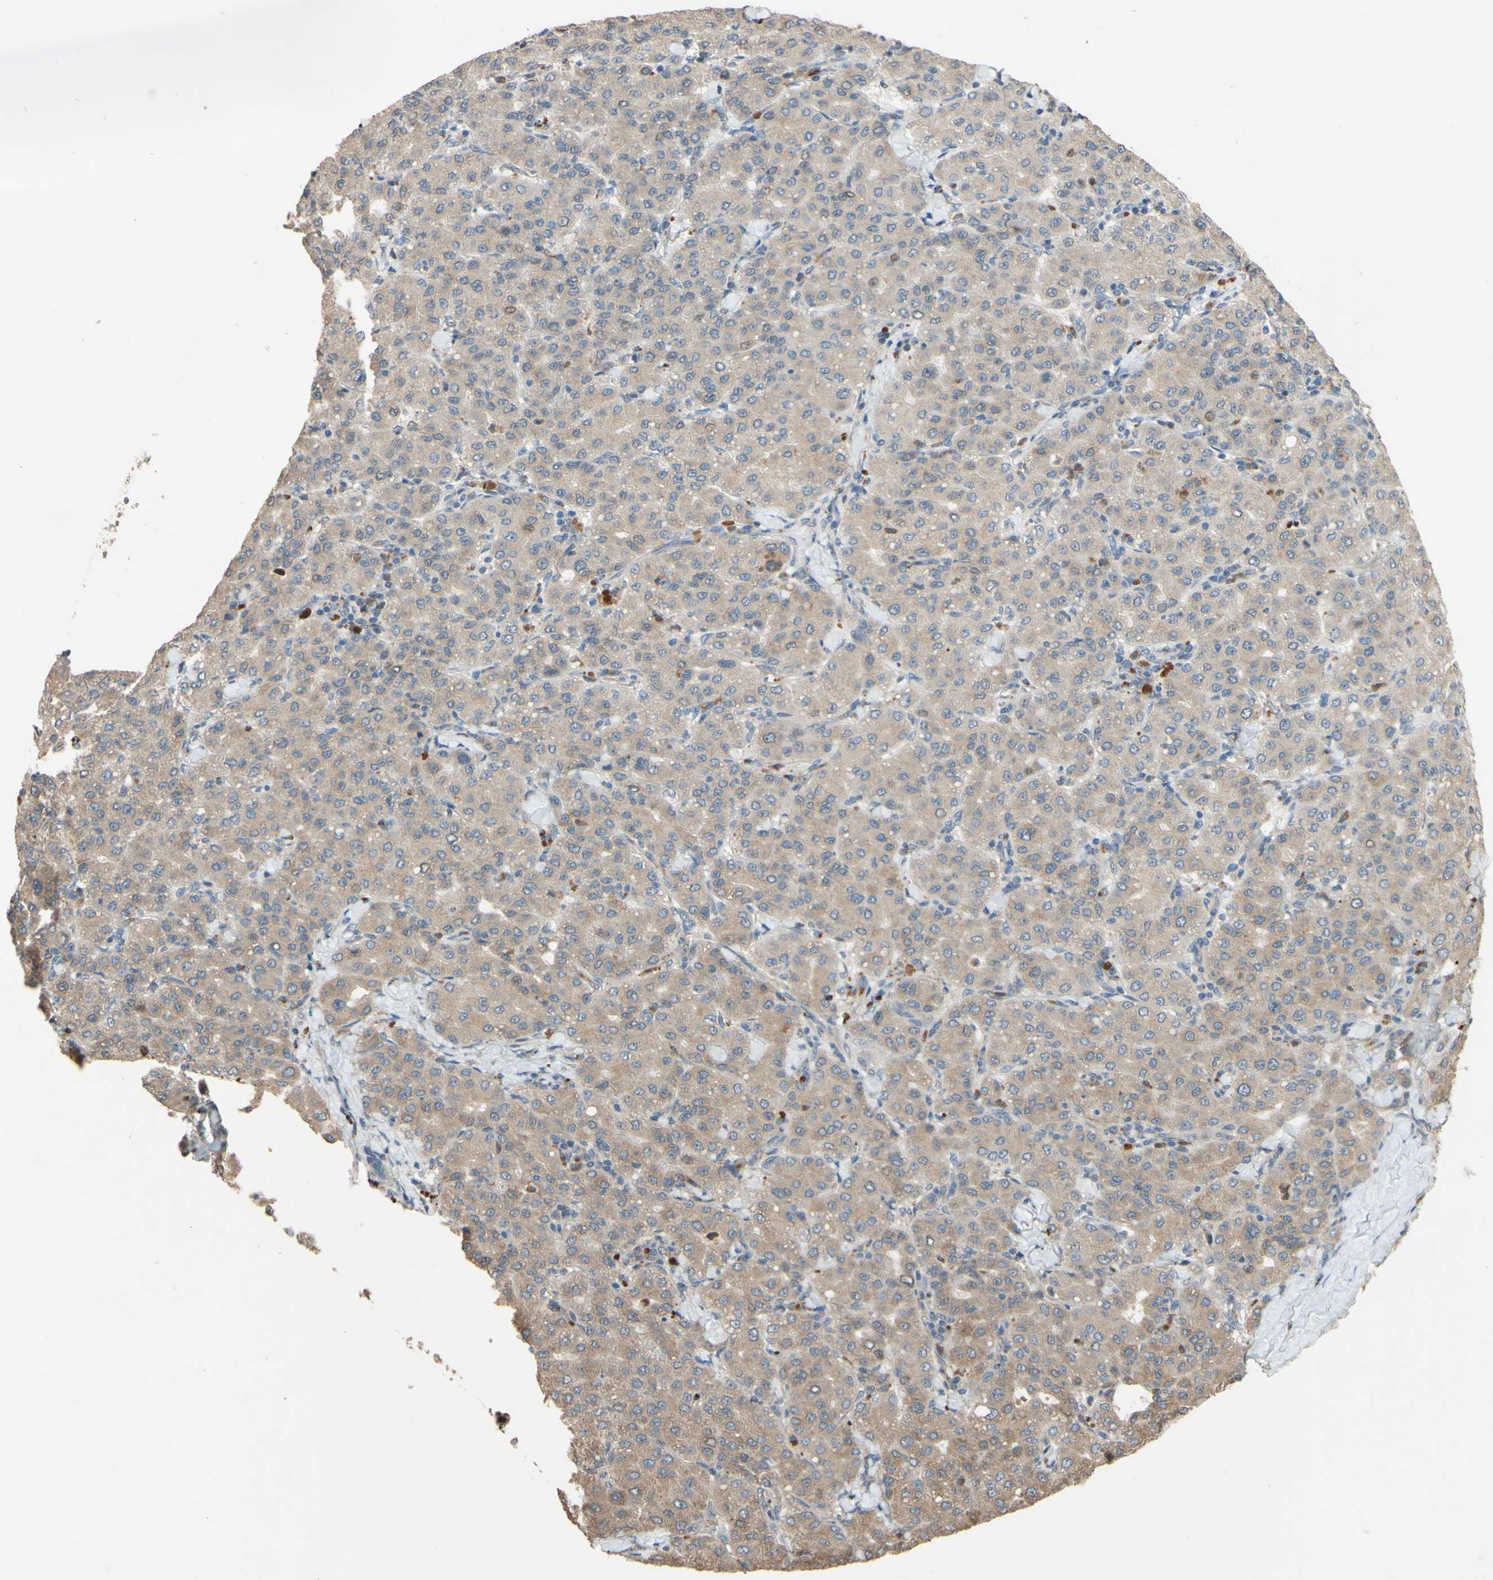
{"staining": {"intensity": "moderate", "quantity": ">75%", "location": "cytoplasmic/membranous"}, "tissue": "liver cancer", "cell_type": "Tumor cells", "image_type": "cancer", "snomed": [{"axis": "morphology", "description": "Carcinoma, Hepatocellular, NOS"}, {"axis": "topography", "description": "Liver"}], "caption": "Moderate cytoplasmic/membranous positivity is present in about >75% of tumor cells in liver cancer (hepatocellular carcinoma).", "gene": "SMIM19", "patient": {"sex": "male", "age": 65}}